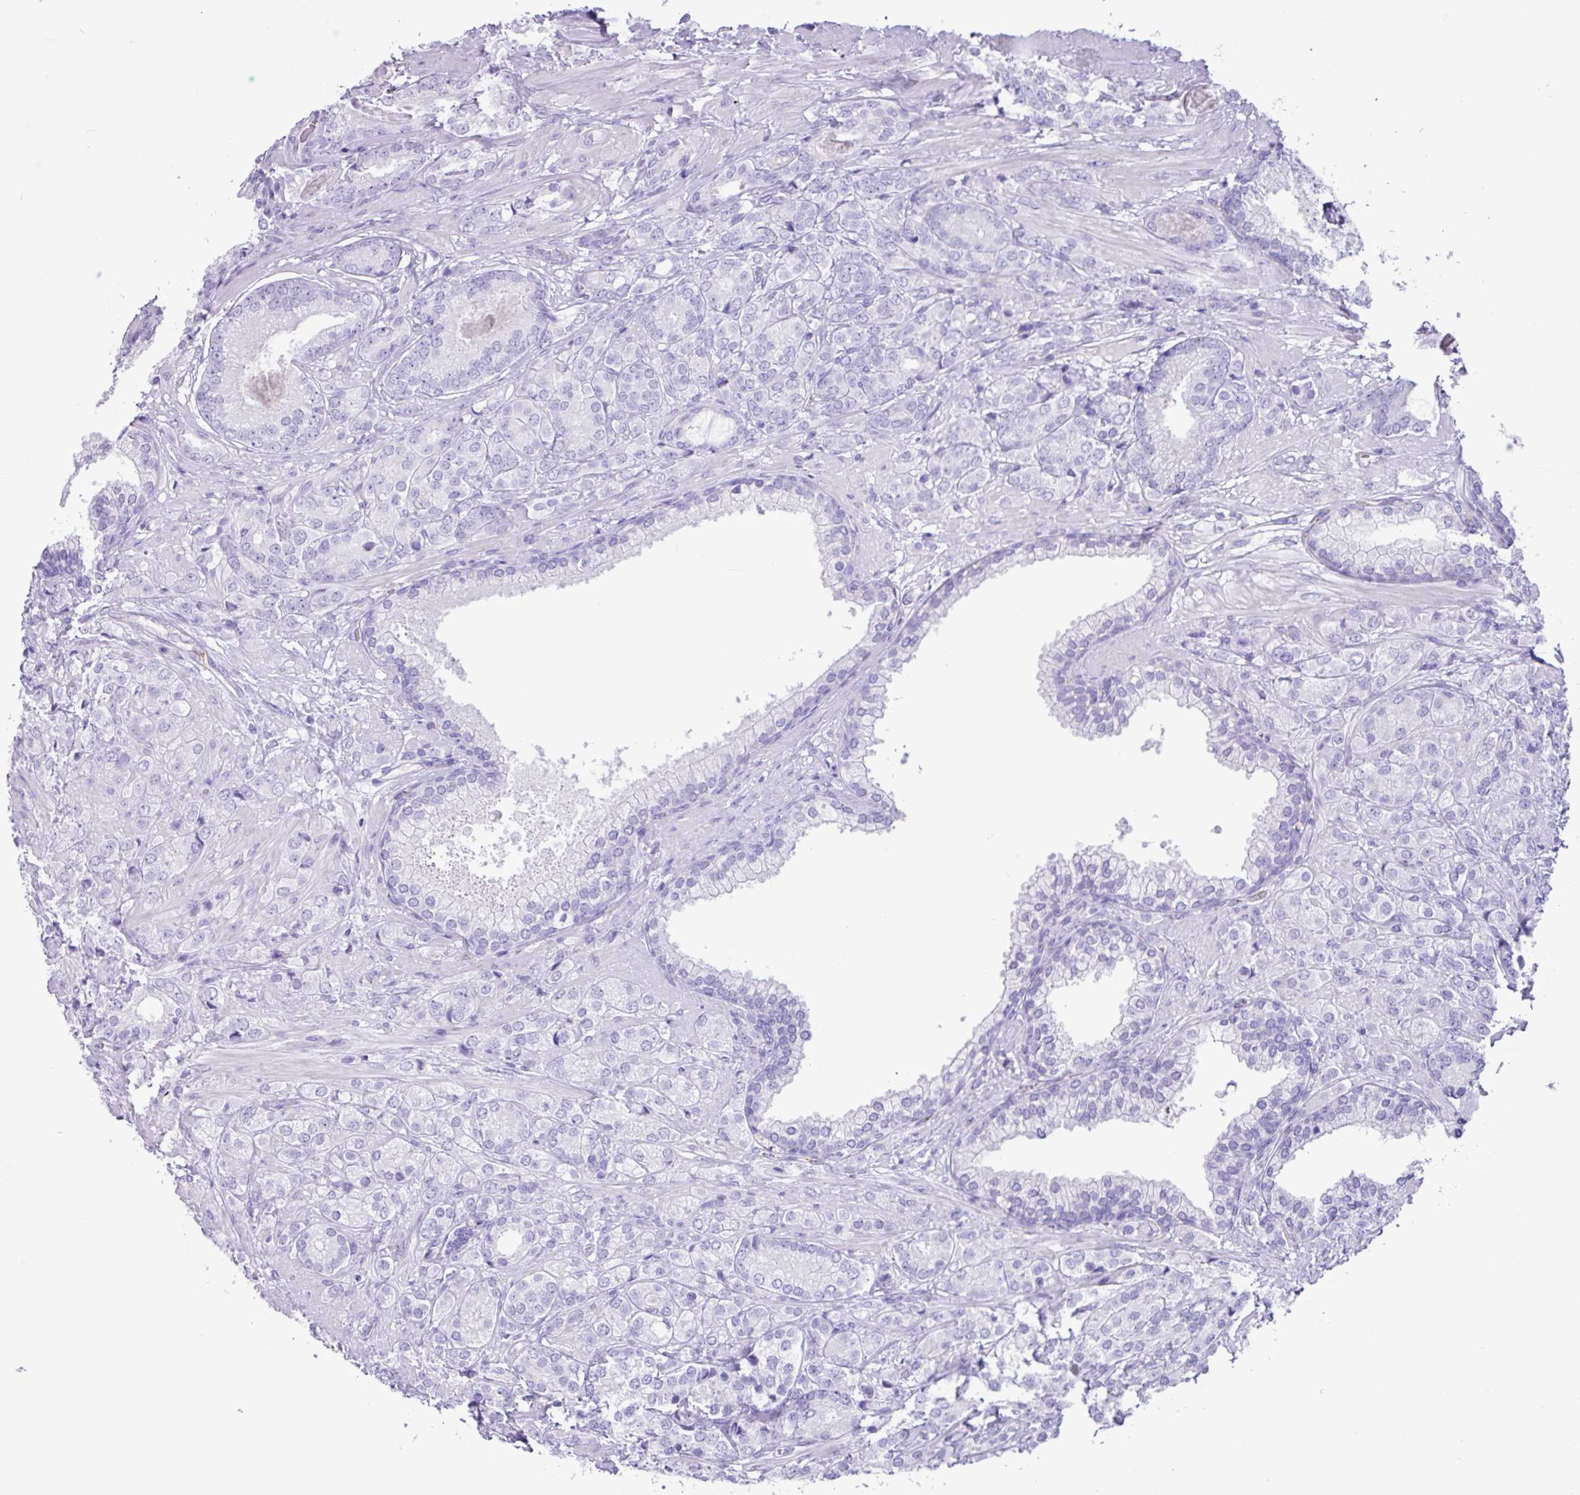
{"staining": {"intensity": "negative", "quantity": "none", "location": "none"}, "tissue": "prostate cancer", "cell_type": "Tumor cells", "image_type": "cancer", "snomed": [{"axis": "morphology", "description": "Adenocarcinoma, High grade"}, {"axis": "topography", "description": "Prostate"}], "caption": "Tumor cells are negative for brown protein staining in prostate adenocarcinoma (high-grade). (Immunohistochemistry (ihc), brightfield microscopy, high magnification).", "gene": "CKMT2", "patient": {"sex": "male", "age": 60}}